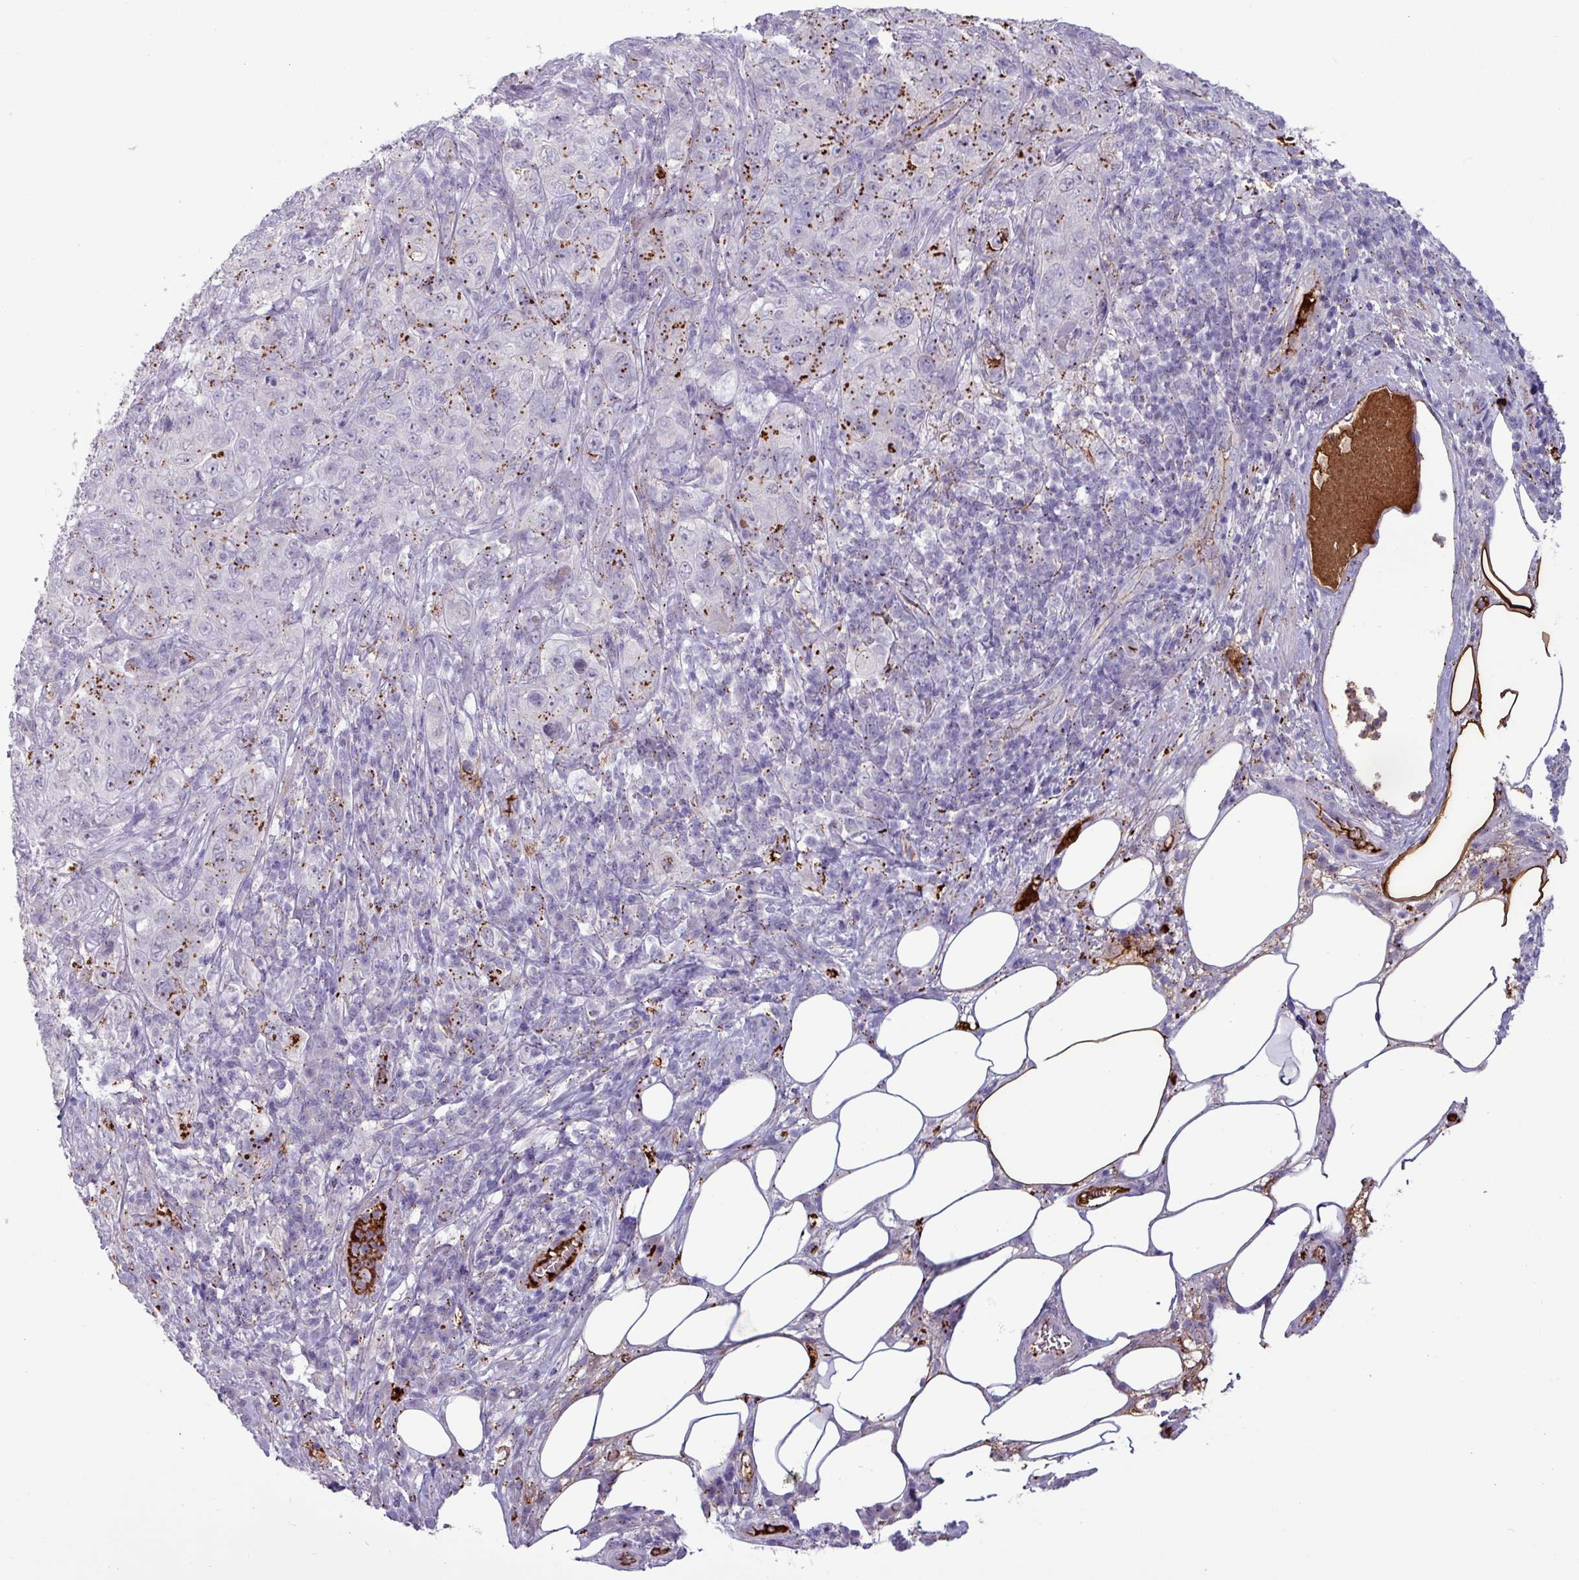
{"staining": {"intensity": "moderate", "quantity": "<25%", "location": "cytoplasmic/membranous"}, "tissue": "pancreatic cancer", "cell_type": "Tumor cells", "image_type": "cancer", "snomed": [{"axis": "morphology", "description": "Adenocarcinoma, NOS"}, {"axis": "topography", "description": "Pancreas"}], "caption": "This is an image of immunohistochemistry (IHC) staining of pancreatic cancer, which shows moderate positivity in the cytoplasmic/membranous of tumor cells.", "gene": "PLIN2", "patient": {"sex": "male", "age": 68}}